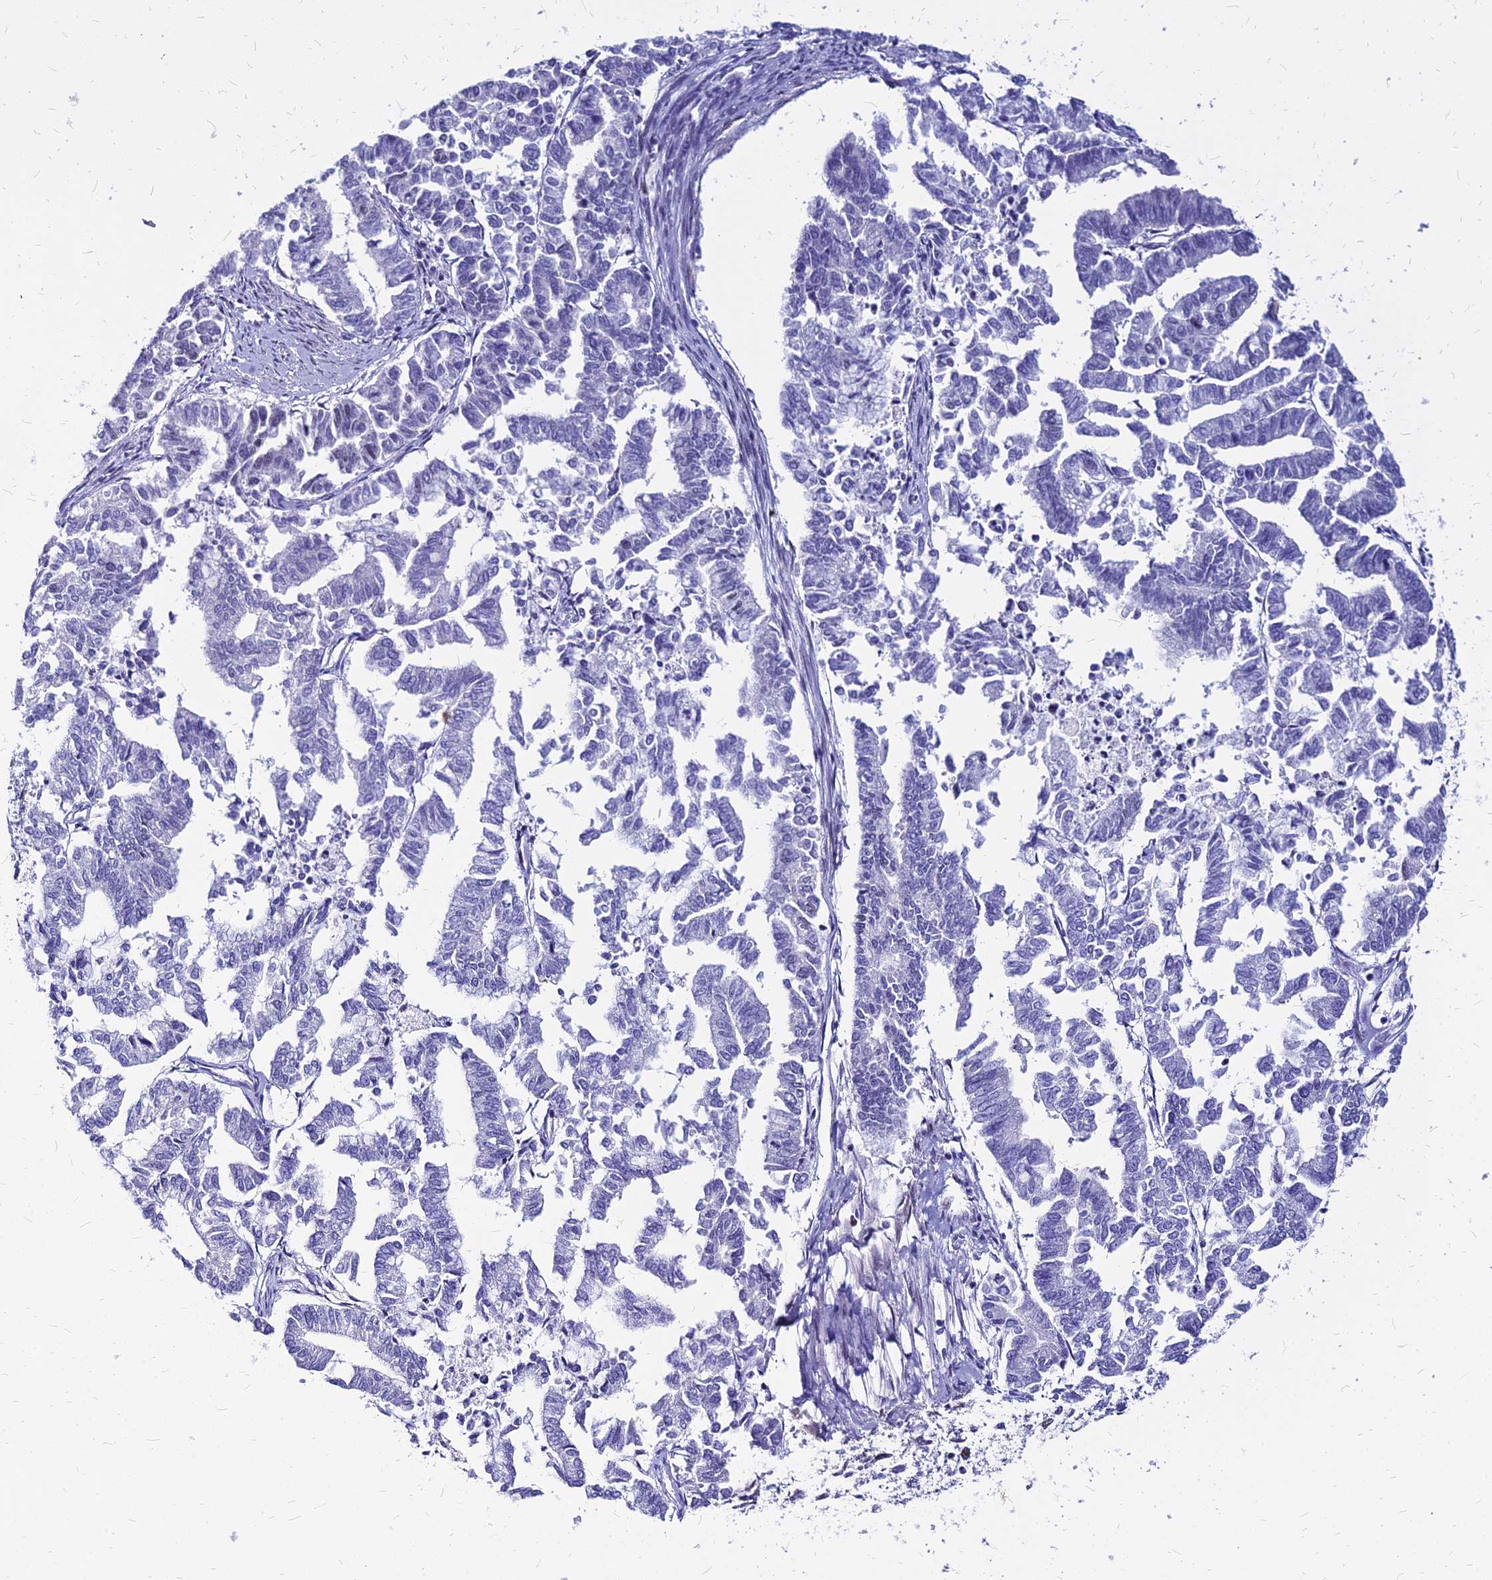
{"staining": {"intensity": "weak", "quantity": "<25%", "location": "nuclear"}, "tissue": "endometrial cancer", "cell_type": "Tumor cells", "image_type": "cancer", "snomed": [{"axis": "morphology", "description": "Adenocarcinoma, NOS"}, {"axis": "topography", "description": "Endometrium"}], "caption": "DAB (3,3'-diaminobenzidine) immunohistochemical staining of endometrial adenocarcinoma displays no significant staining in tumor cells. (Immunohistochemistry, brightfield microscopy, high magnification).", "gene": "FDX2", "patient": {"sex": "female", "age": 79}}